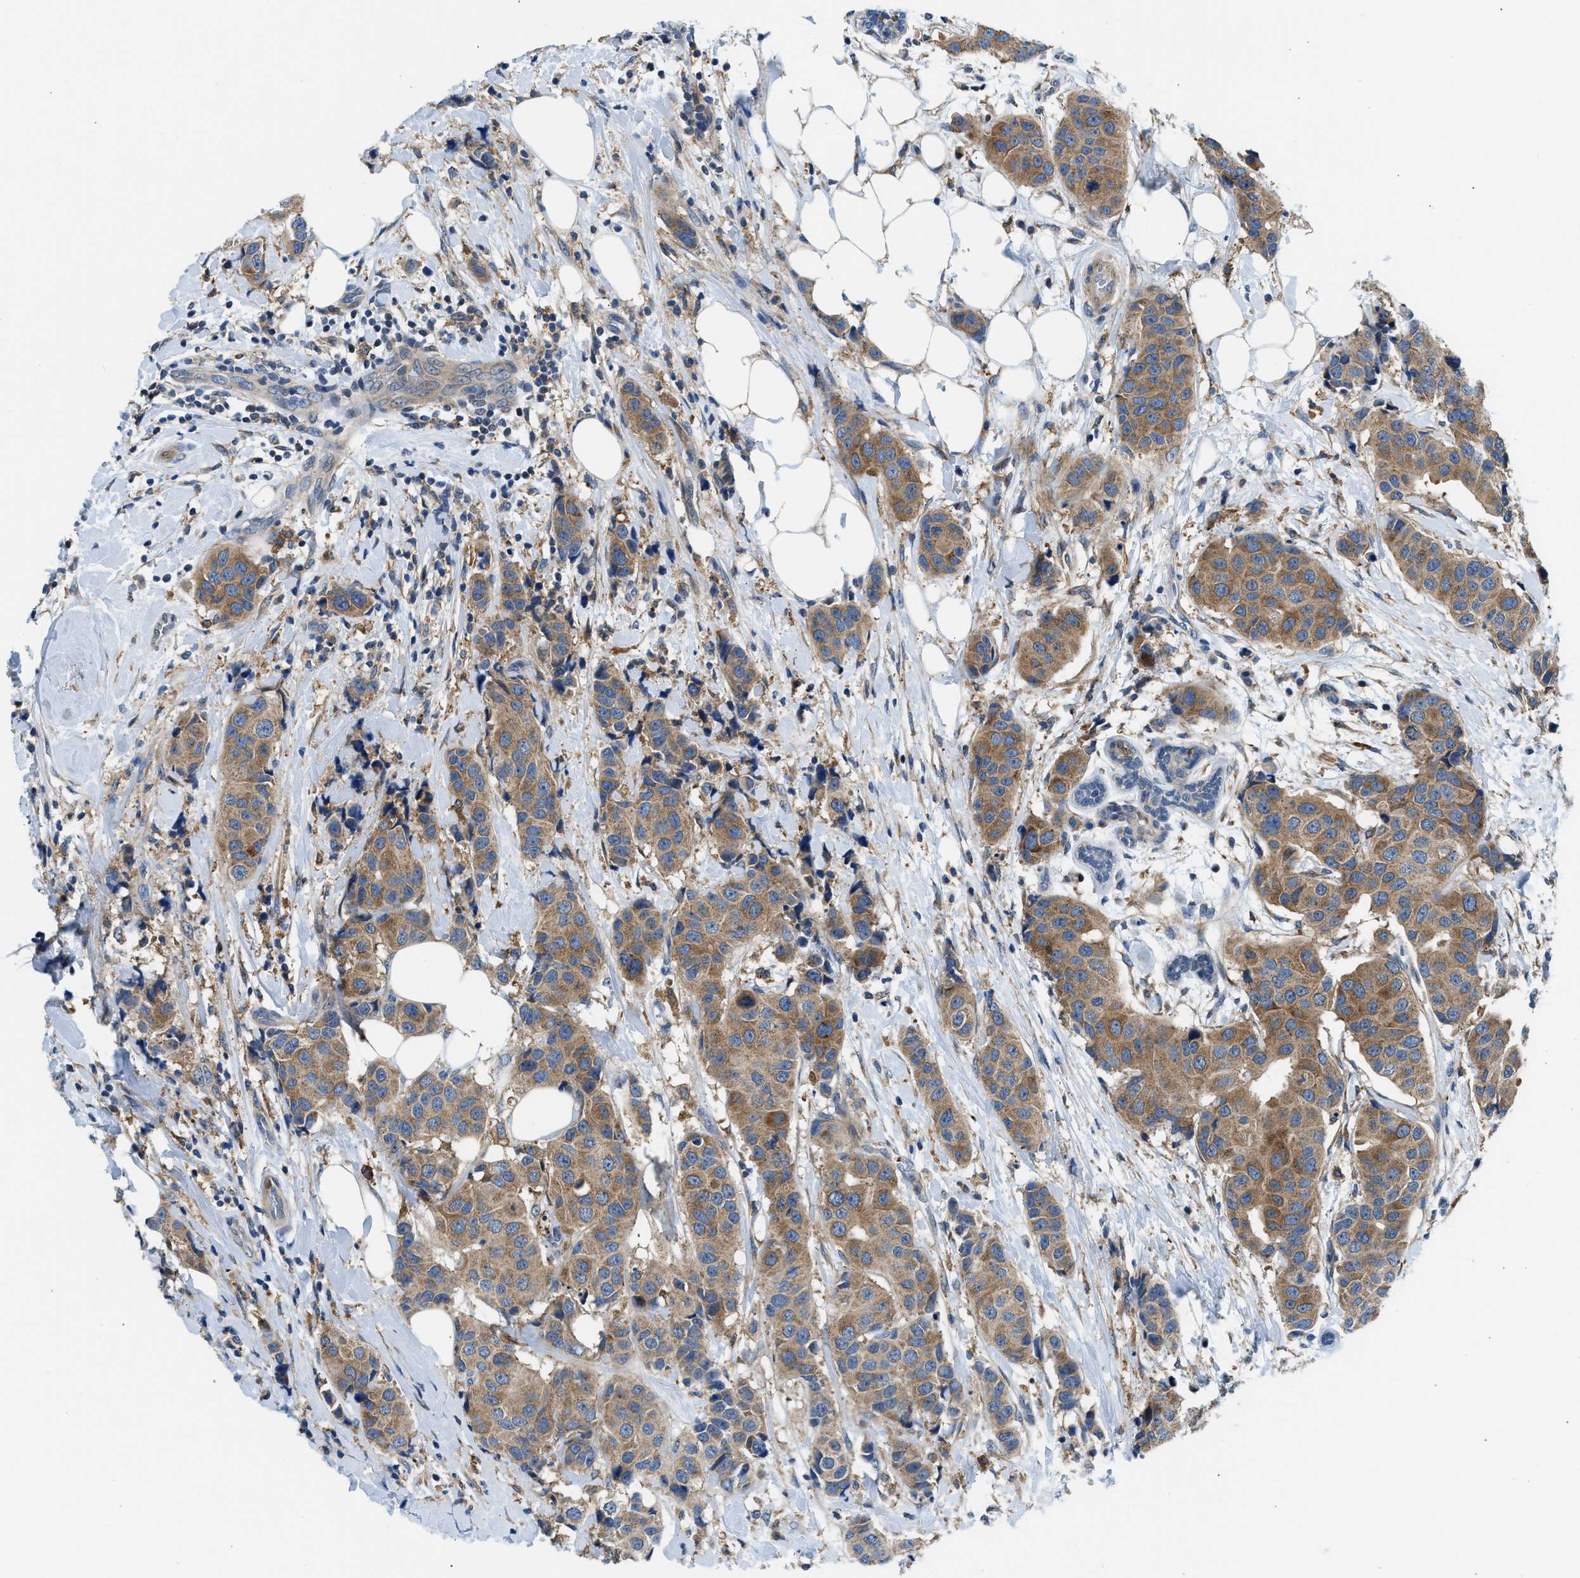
{"staining": {"intensity": "moderate", "quantity": ">75%", "location": "cytoplasmic/membranous"}, "tissue": "breast cancer", "cell_type": "Tumor cells", "image_type": "cancer", "snomed": [{"axis": "morphology", "description": "Normal tissue, NOS"}, {"axis": "morphology", "description": "Duct carcinoma"}, {"axis": "topography", "description": "Breast"}], "caption": "Infiltrating ductal carcinoma (breast) tissue exhibits moderate cytoplasmic/membranous positivity in approximately >75% of tumor cells", "gene": "LPIN2", "patient": {"sex": "female", "age": 39}}